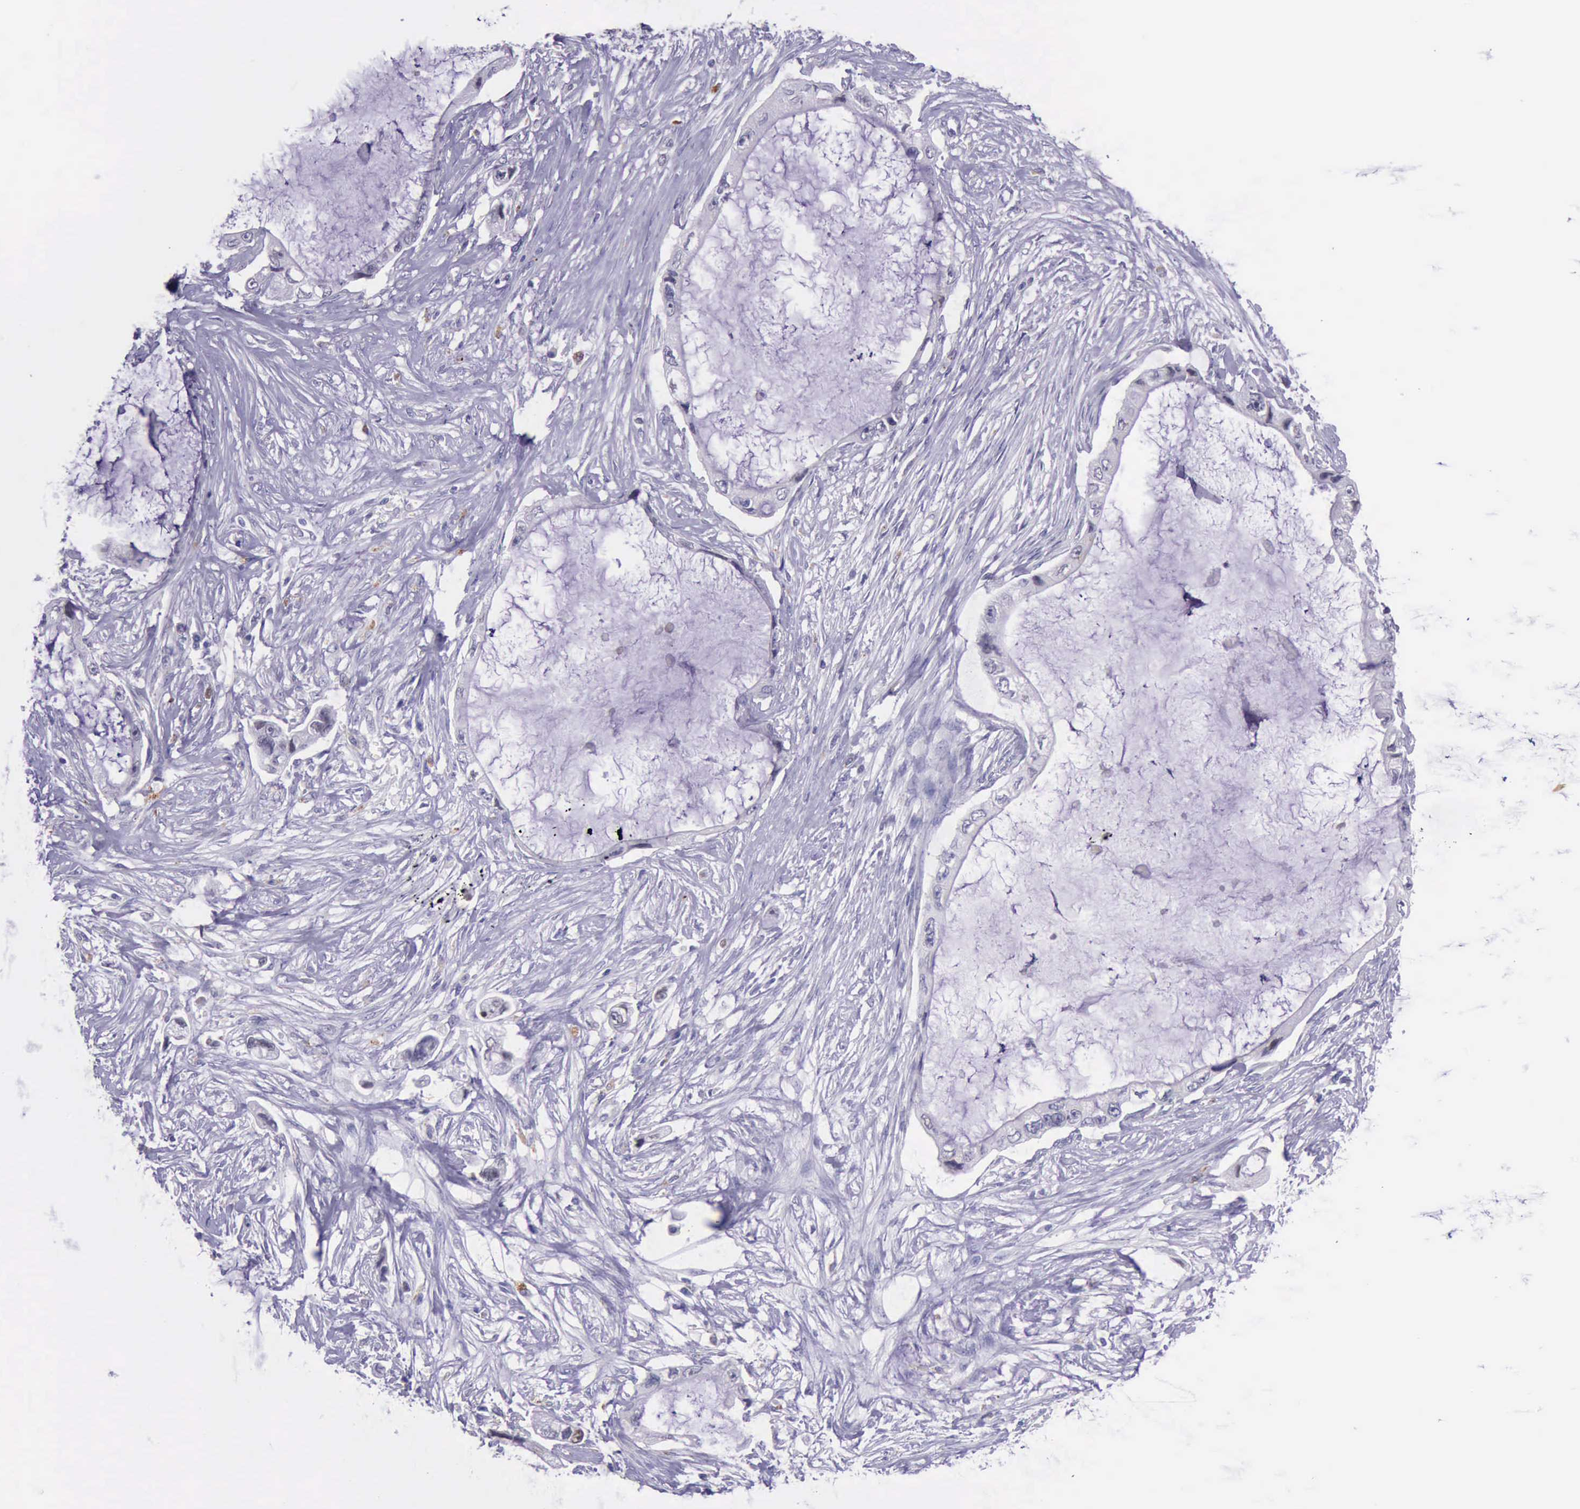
{"staining": {"intensity": "negative", "quantity": "none", "location": "none"}, "tissue": "pancreatic cancer", "cell_type": "Tumor cells", "image_type": "cancer", "snomed": [{"axis": "morphology", "description": "Adenocarcinoma, NOS"}, {"axis": "topography", "description": "Pancreas"}, {"axis": "topography", "description": "Stomach, upper"}], "caption": "Protein analysis of pancreatic adenocarcinoma reveals no significant expression in tumor cells. (Immunohistochemistry (ihc), brightfield microscopy, high magnification).", "gene": "GLA", "patient": {"sex": "male", "age": 77}}